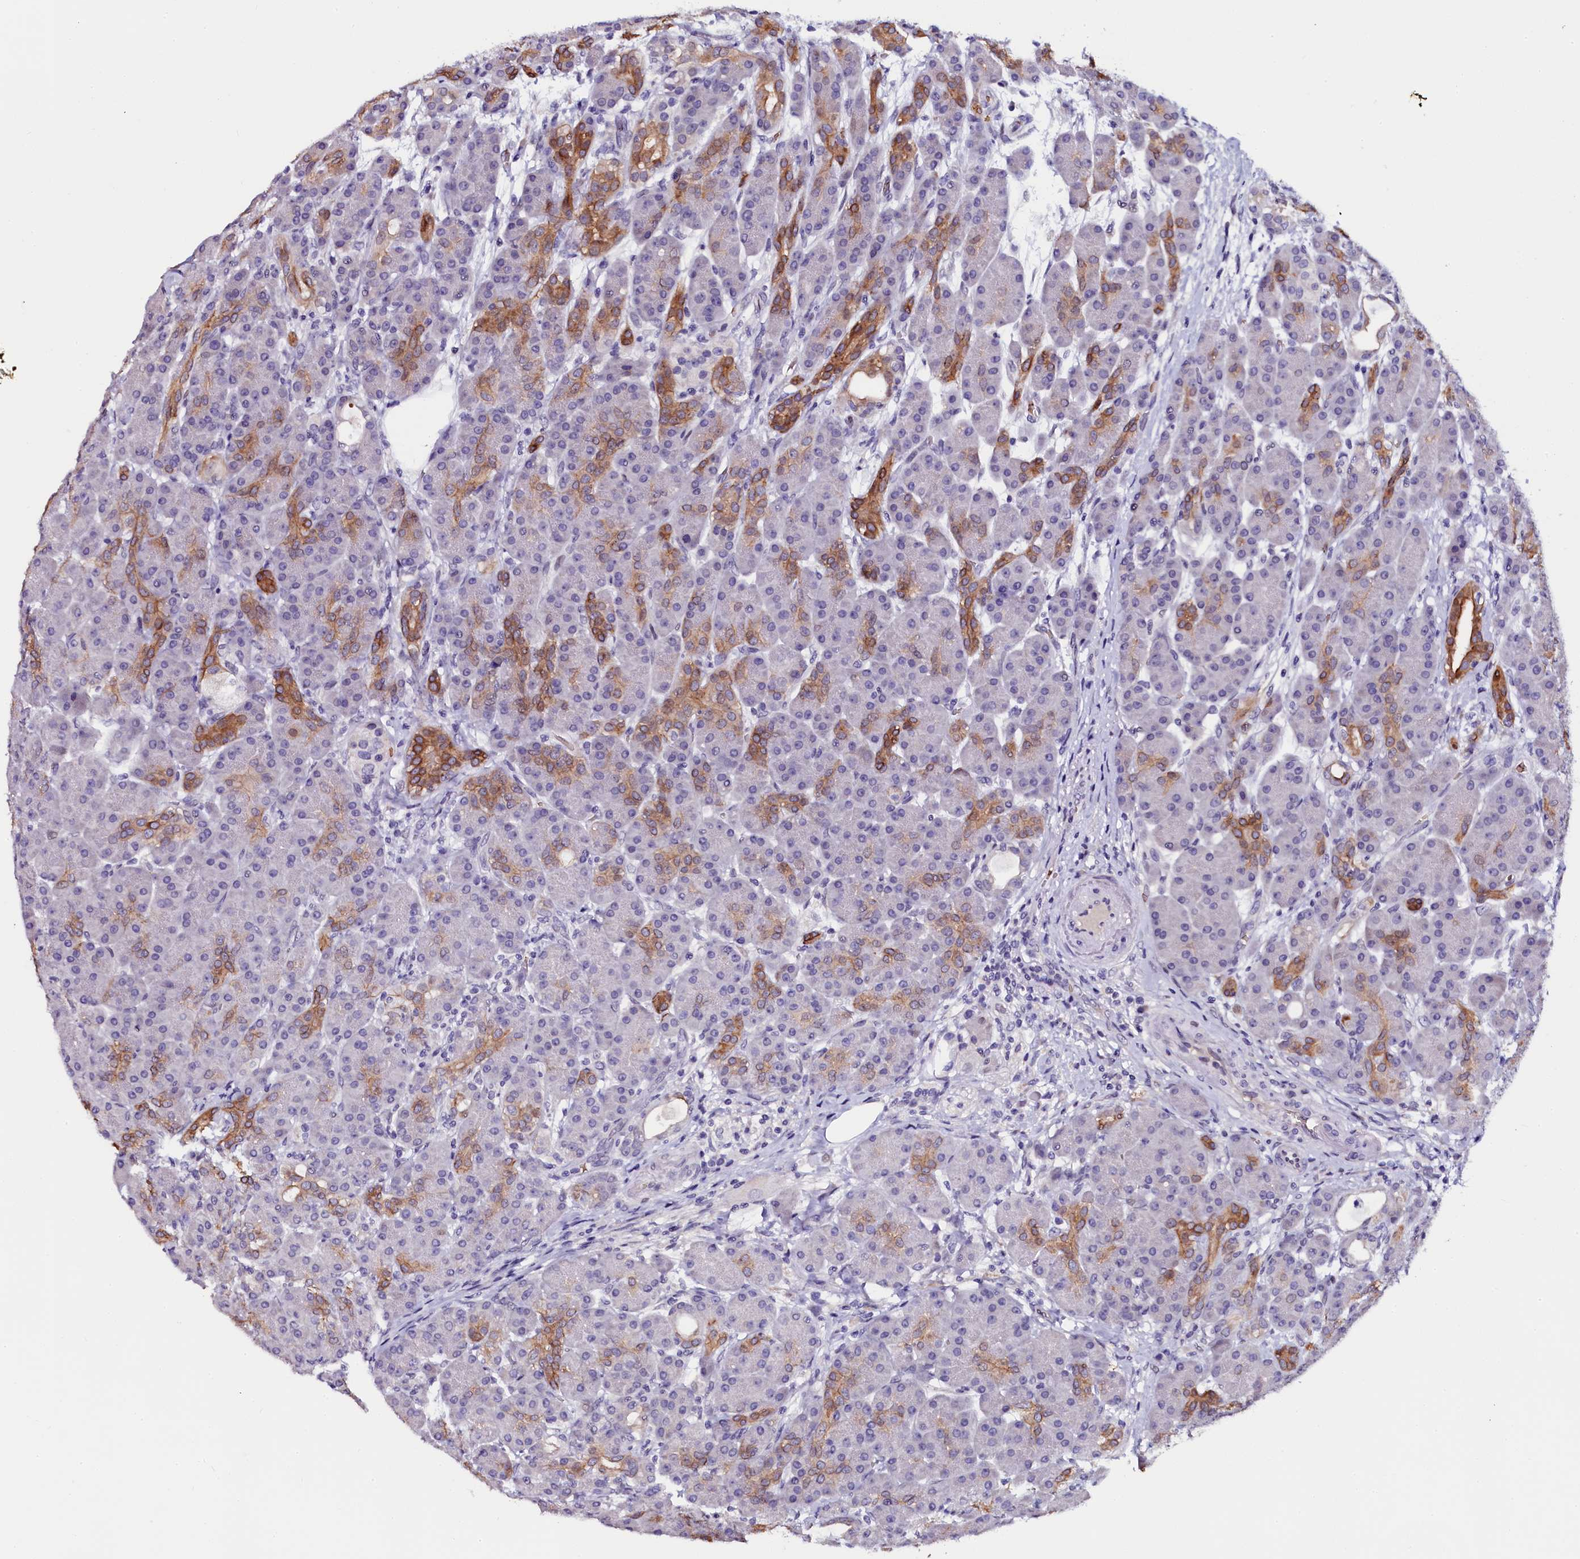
{"staining": {"intensity": "strong", "quantity": "<25%", "location": "cytoplasmic/membranous"}, "tissue": "pancreas", "cell_type": "Exocrine glandular cells", "image_type": "normal", "snomed": [{"axis": "morphology", "description": "Normal tissue, NOS"}, {"axis": "topography", "description": "Pancreas"}], "caption": "Pancreas stained with DAB IHC shows medium levels of strong cytoplasmic/membranous expression in about <25% of exocrine glandular cells. Using DAB (brown) and hematoxylin (blue) stains, captured at high magnification using brightfield microscopy.", "gene": "CTDSPL2", "patient": {"sex": "male", "age": 63}}